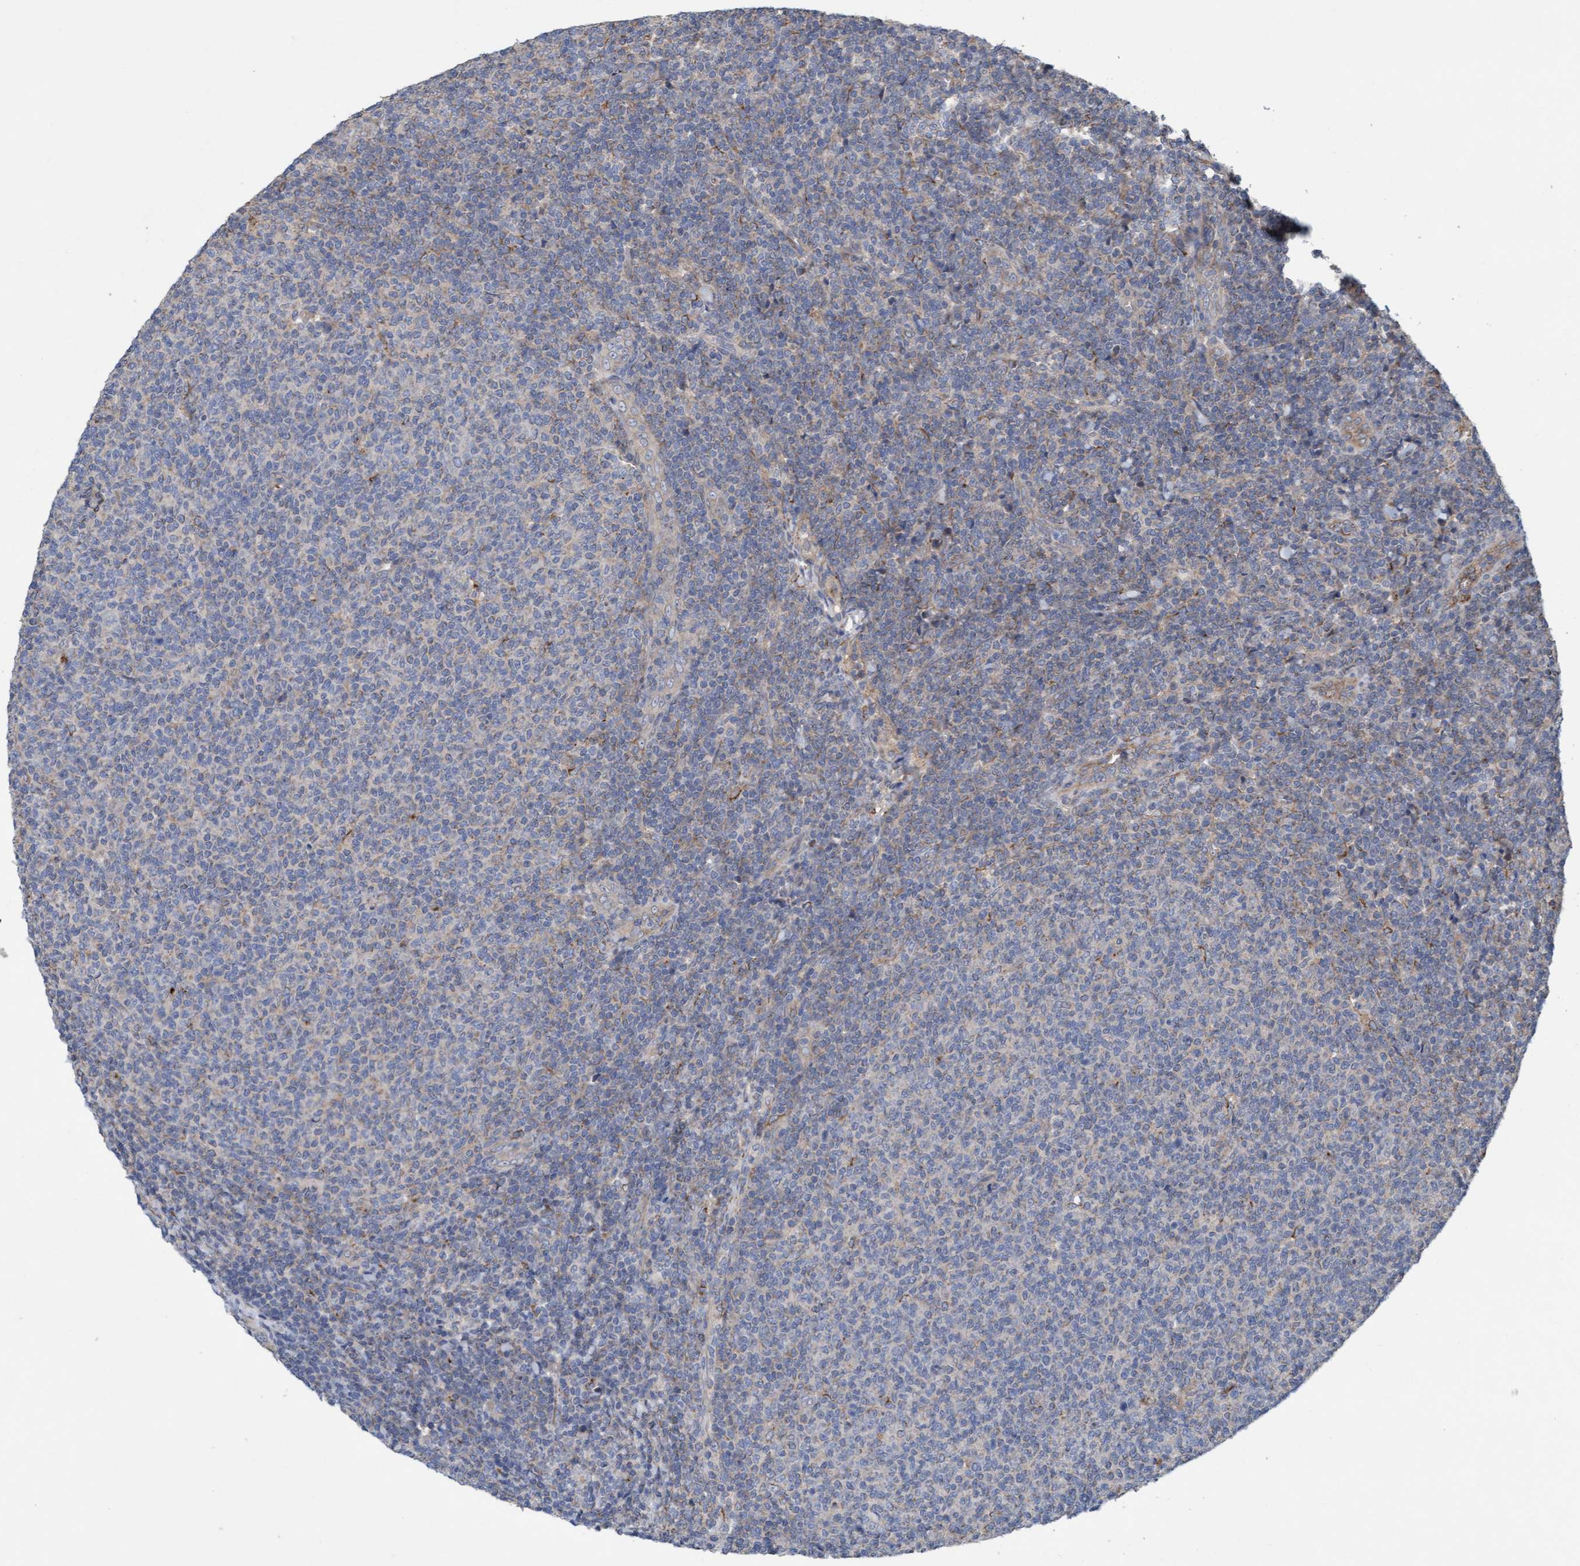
{"staining": {"intensity": "weak", "quantity": "<25%", "location": "cytoplasmic/membranous"}, "tissue": "lymphoma", "cell_type": "Tumor cells", "image_type": "cancer", "snomed": [{"axis": "morphology", "description": "Malignant lymphoma, non-Hodgkin's type, Low grade"}, {"axis": "topography", "description": "Lymph node"}], "caption": "This histopathology image is of low-grade malignant lymphoma, non-Hodgkin's type stained with immunohistochemistry (IHC) to label a protein in brown with the nuclei are counter-stained blue. There is no expression in tumor cells. (Immunohistochemistry, brightfield microscopy, high magnification).", "gene": "DDHD2", "patient": {"sex": "male", "age": 66}}